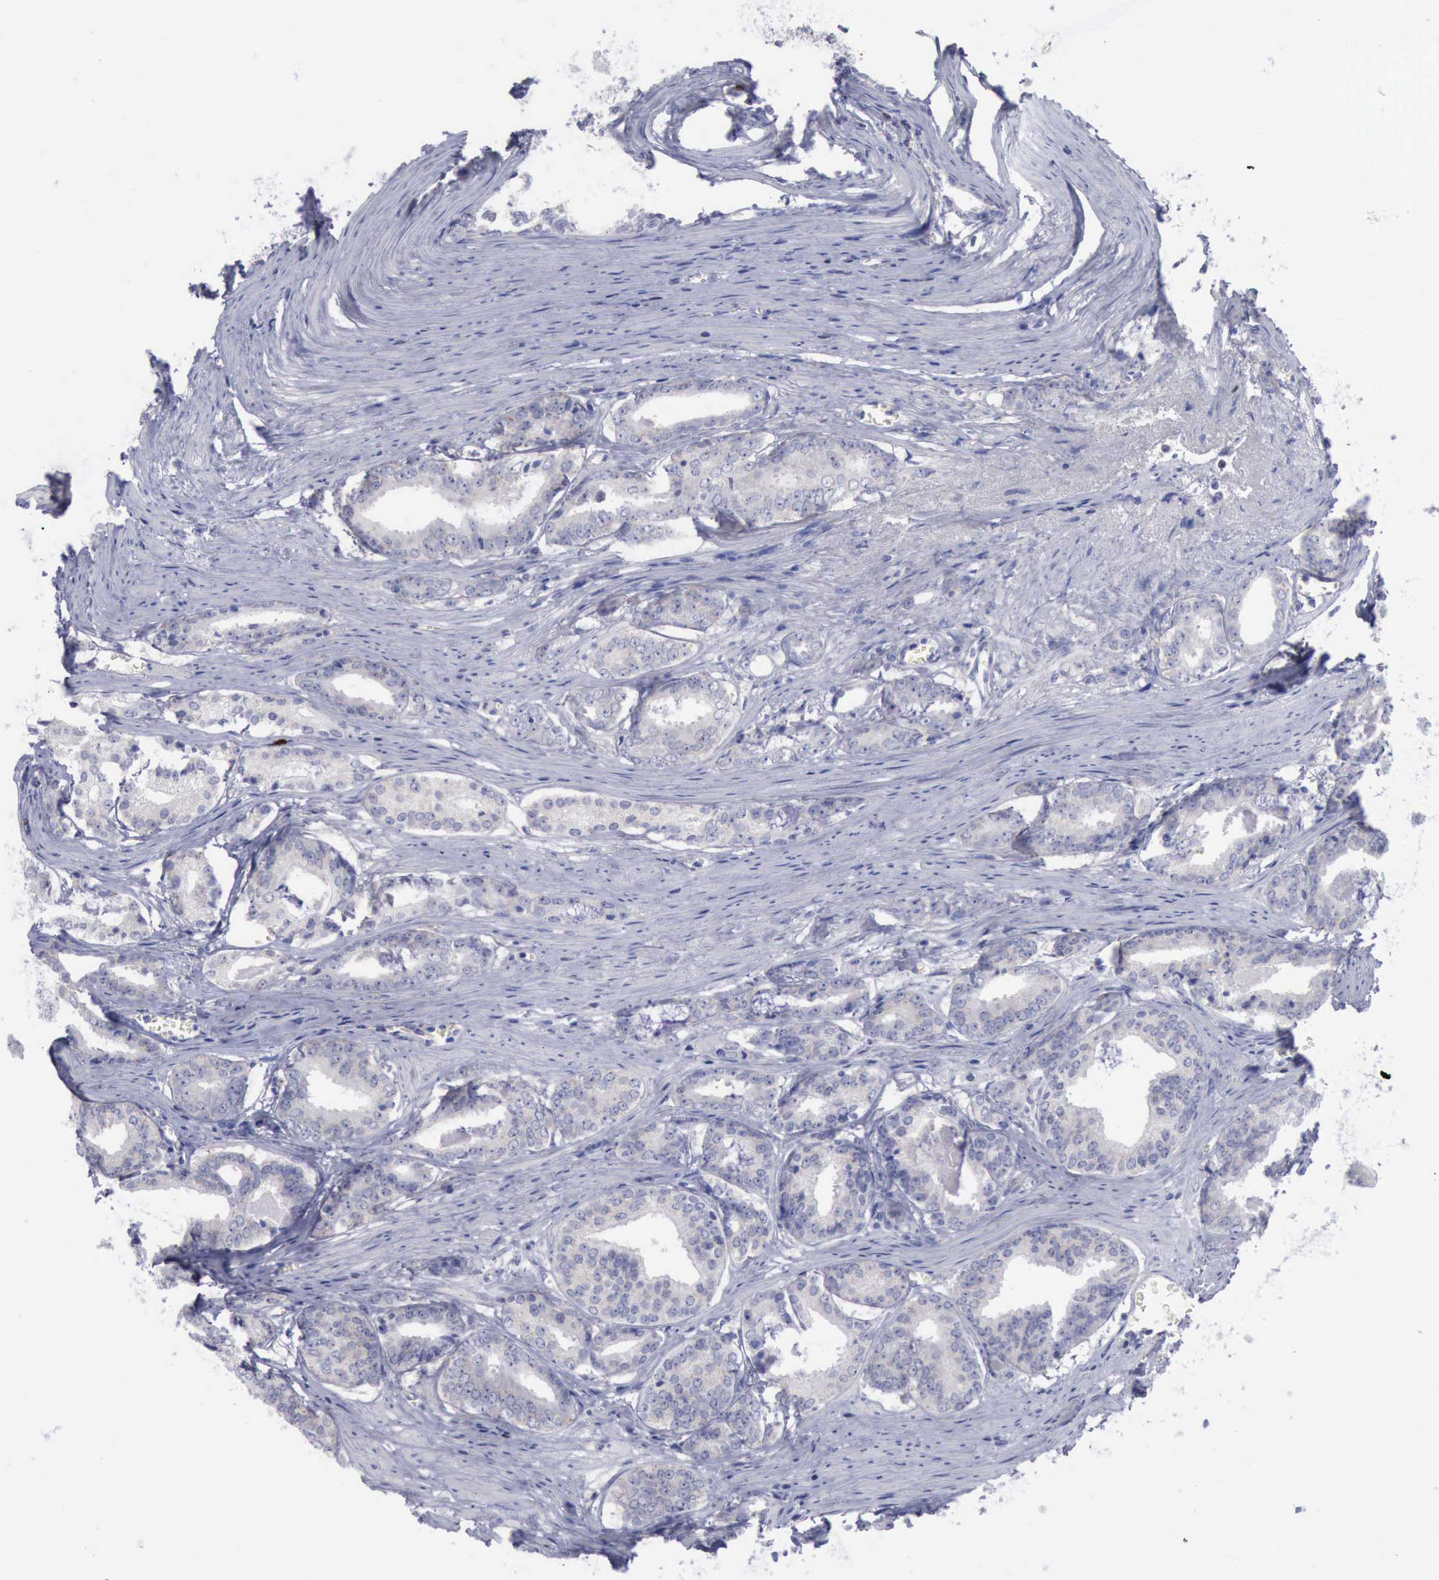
{"staining": {"intensity": "negative", "quantity": "none", "location": "none"}, "tissue": "prostate cancer", "cell_type": "Tumor cells", "image_type": "cancer", "snomed": [{"axis": "morphology", "description": "Adenocarcinoma, Medium grade"}, {"axis": "topography", "description": "Prostate"}], "caption": "Adenocarcinoma (medium-grade) (prostate) stained for a protein using immunohistochemistry (IHC) demonstrates no staining tumor cells.", "gene": "SATB2", "patient": {"sex": "male", "age": 79}}